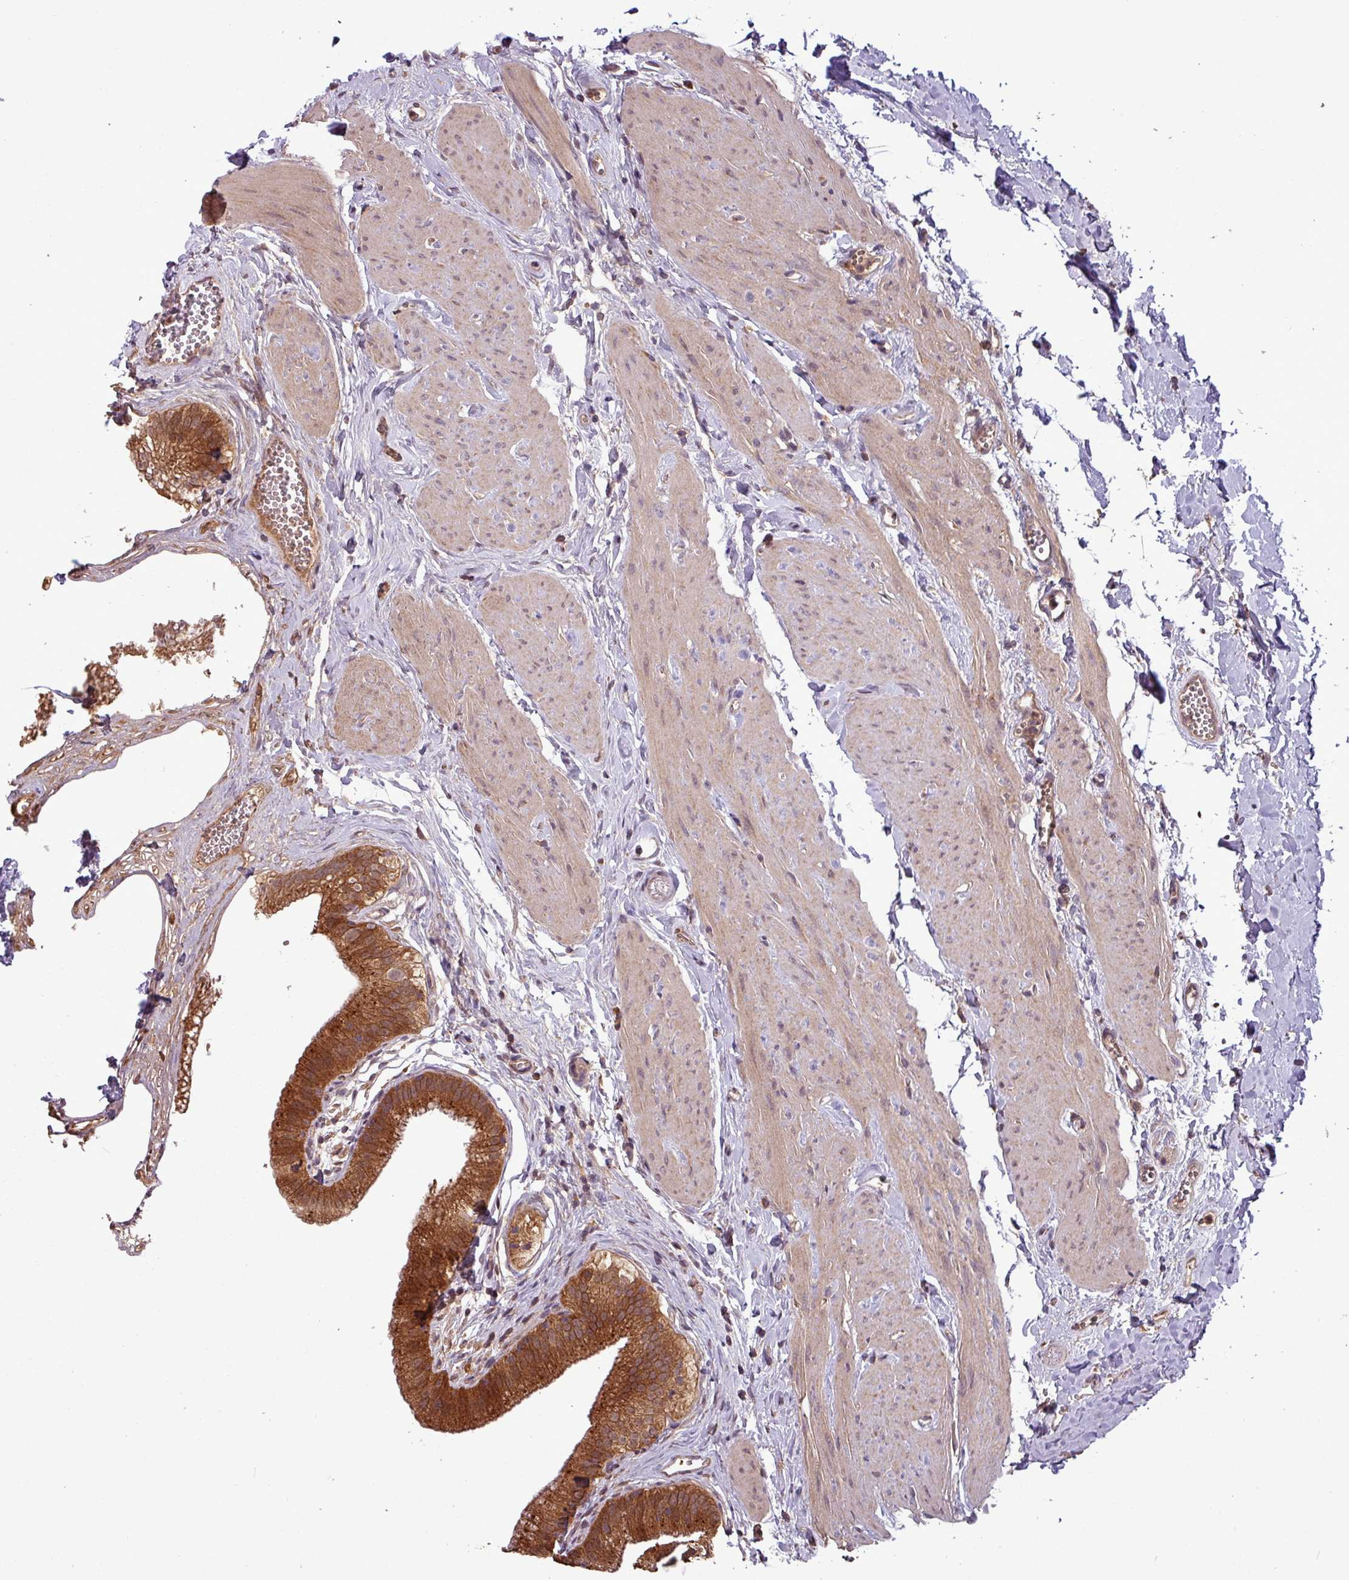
{"staining": {"intensity": "moderate", "quantity": ">75%", "location": "cytoplasmic/membranous,nuclear"}, "tissue": "gallbladder", "cell_type": "Glandular cells", "image_type": "normal", "snomed": [{"axis": "morphology", "description": "Normal tissue, NOS"}, {"axis": "topography", "description": "Gallbladder"}], "caption": "Gallbladder stained with immunohistochemistry (IHC) shows moderate cytoplasmic/membranous,nuclear positivity in about >75% of glandular cells. (DAB = brown stain, brightfield microscopy at high magnification).", "gene": "NT5C3A", "patient": {"sex": "female", "age": 54}}